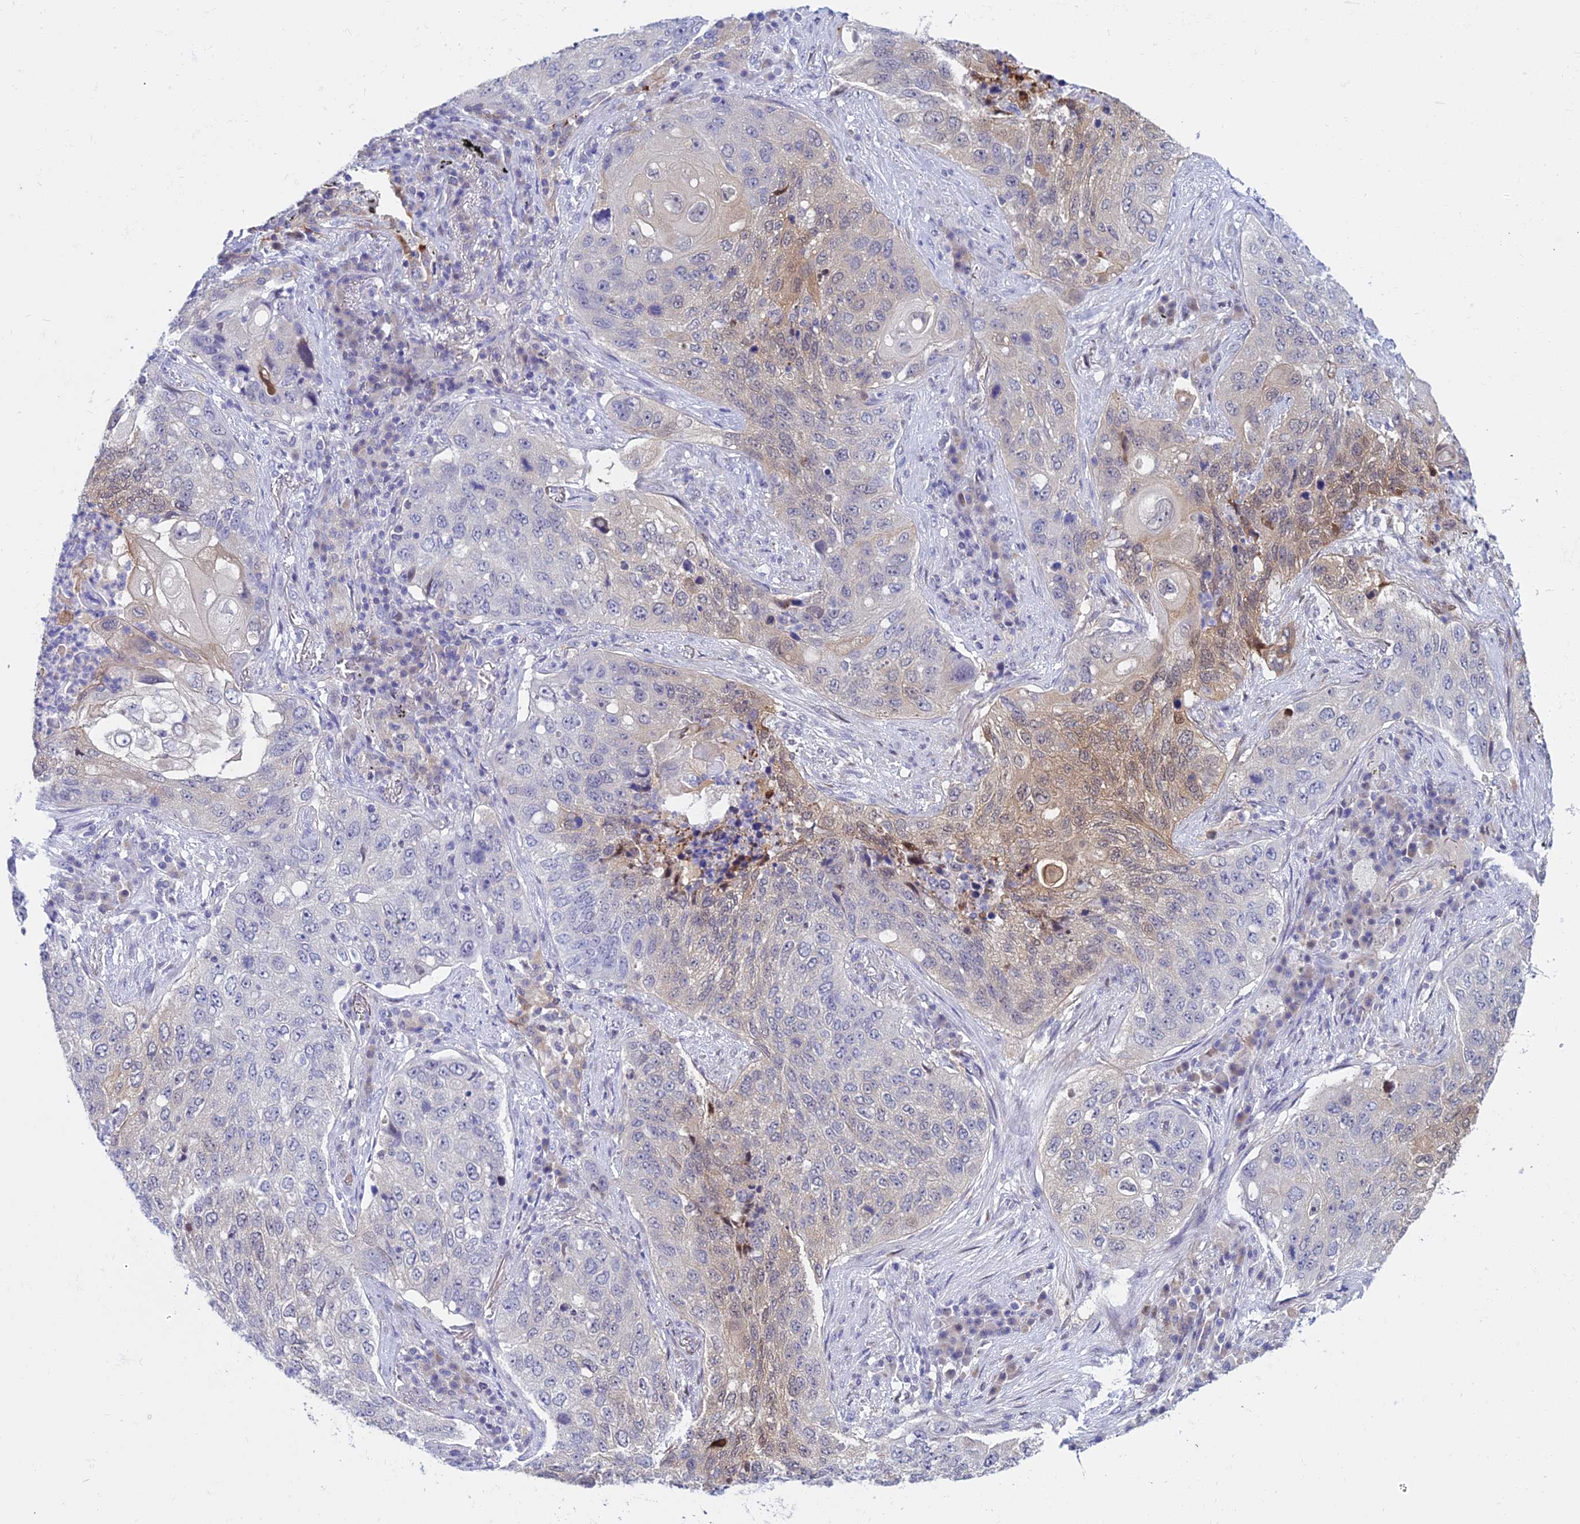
{"staining": {"intensity": "weak", "quantity": "<25%", "location": "cytoplasmic/membranous"}, "tissue": "lung cancer", "cell_type": "Tumor cells", "image_type": "cancer", "snomed": [{"axis": "morphology", "description": "Squamous cell carcinoma, NOS"}, {"axis": "topography", "description": "Lung"}], "caption": "Micrograph shows no significant protein expression in tumor cells of squamous cell carcinoma (lung).", "gene": "ZMIZ1", "patient": {"sex": "female", "age": 63}}